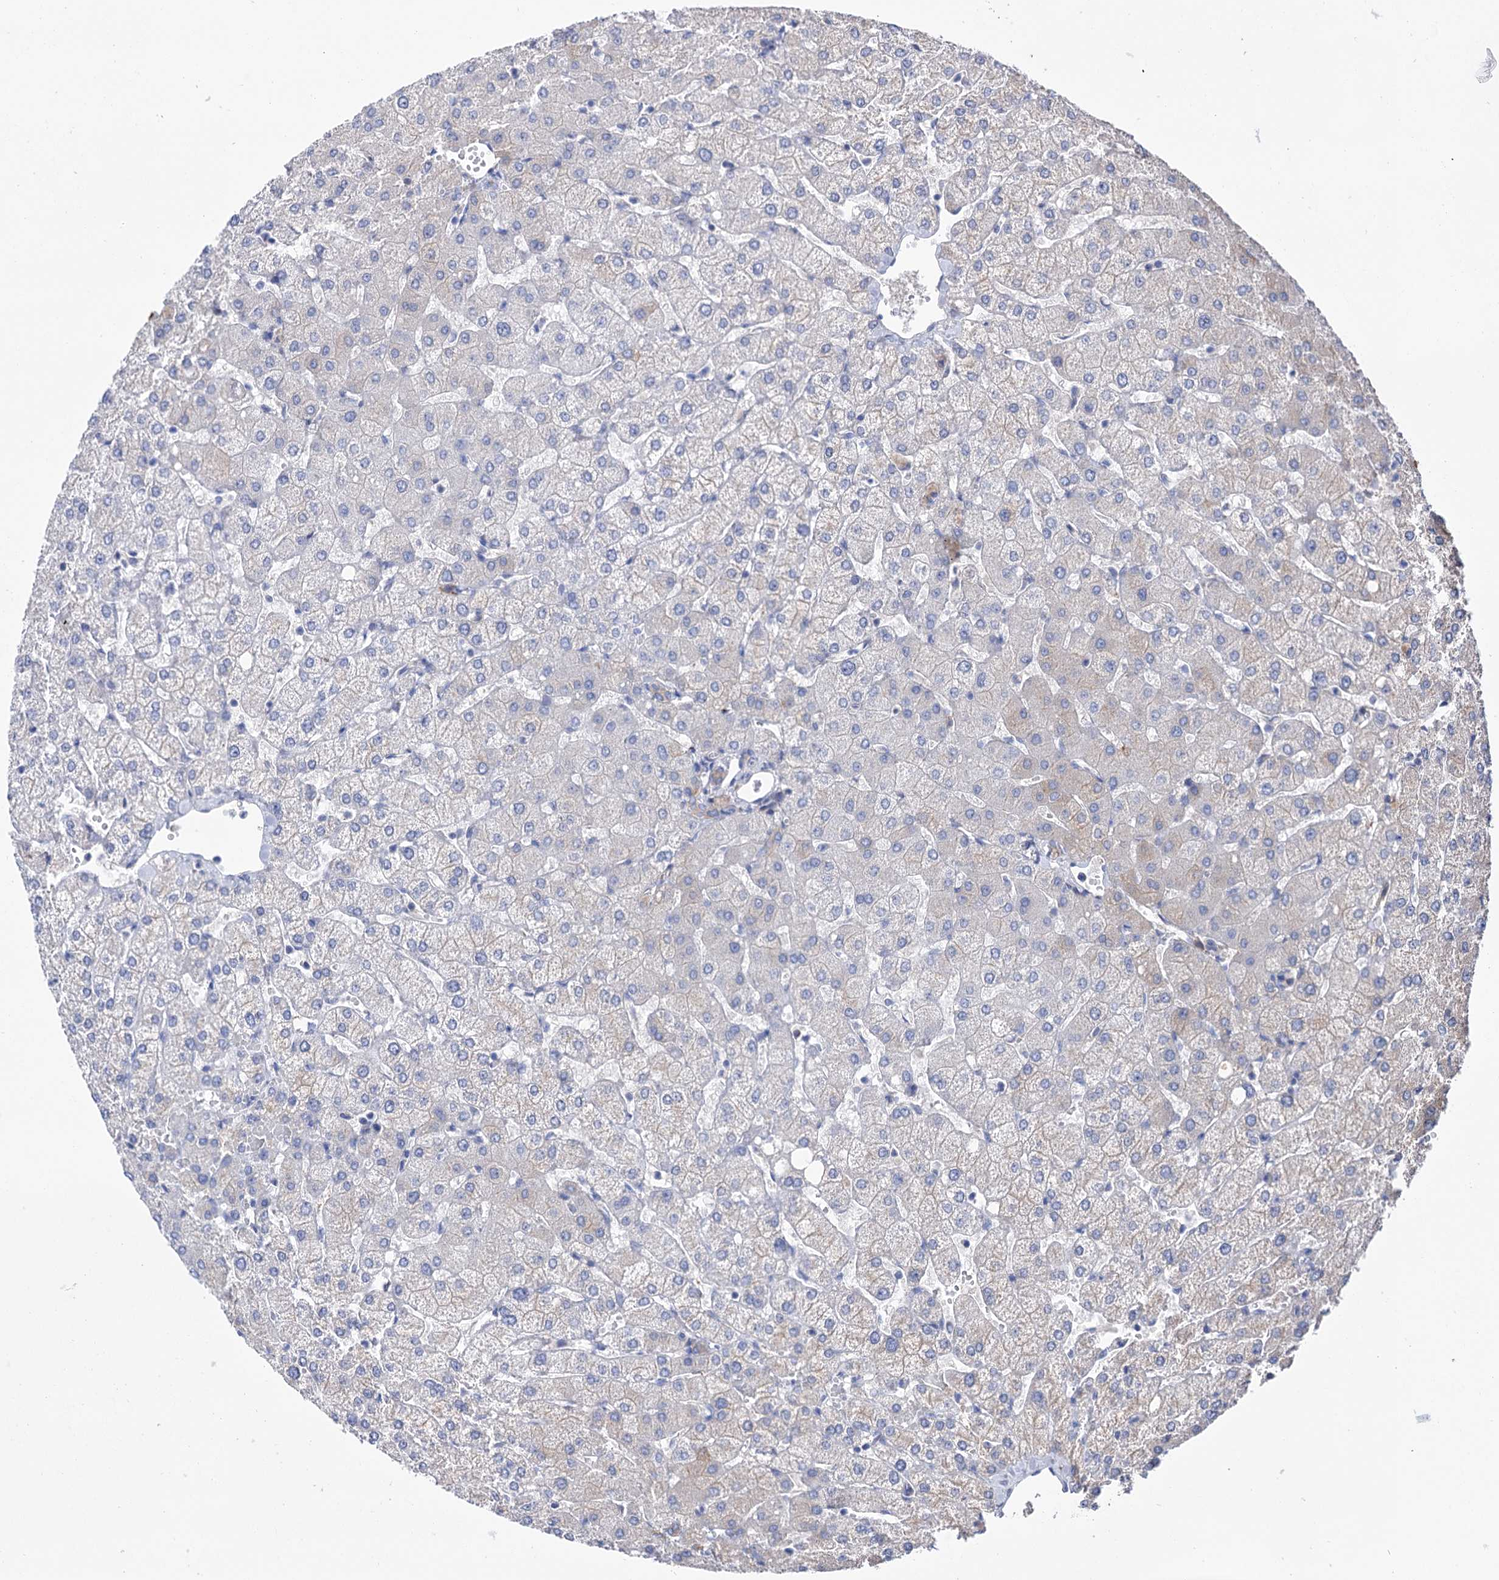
{"staining": {"intensity": "negative", "quantity": "none", "location": "none"}, "tissue": "liver", "cell_type": "Cholangiocytes", "image_type": "normal", "snomed": [{"axis": "morphology", "description": "Normal tissue, NOS"}, {"axis": "topography", "description": "Liver"}], "caption": "Immunohistochemistry (IHC) photomicrograph of benign liver stained for a protein (brown), which demonstrates no staining in cholangiocytes. (DAB IHC, high magnification).", "gene": "BBS4", "patient": {"sex": "female", "age": 54}}